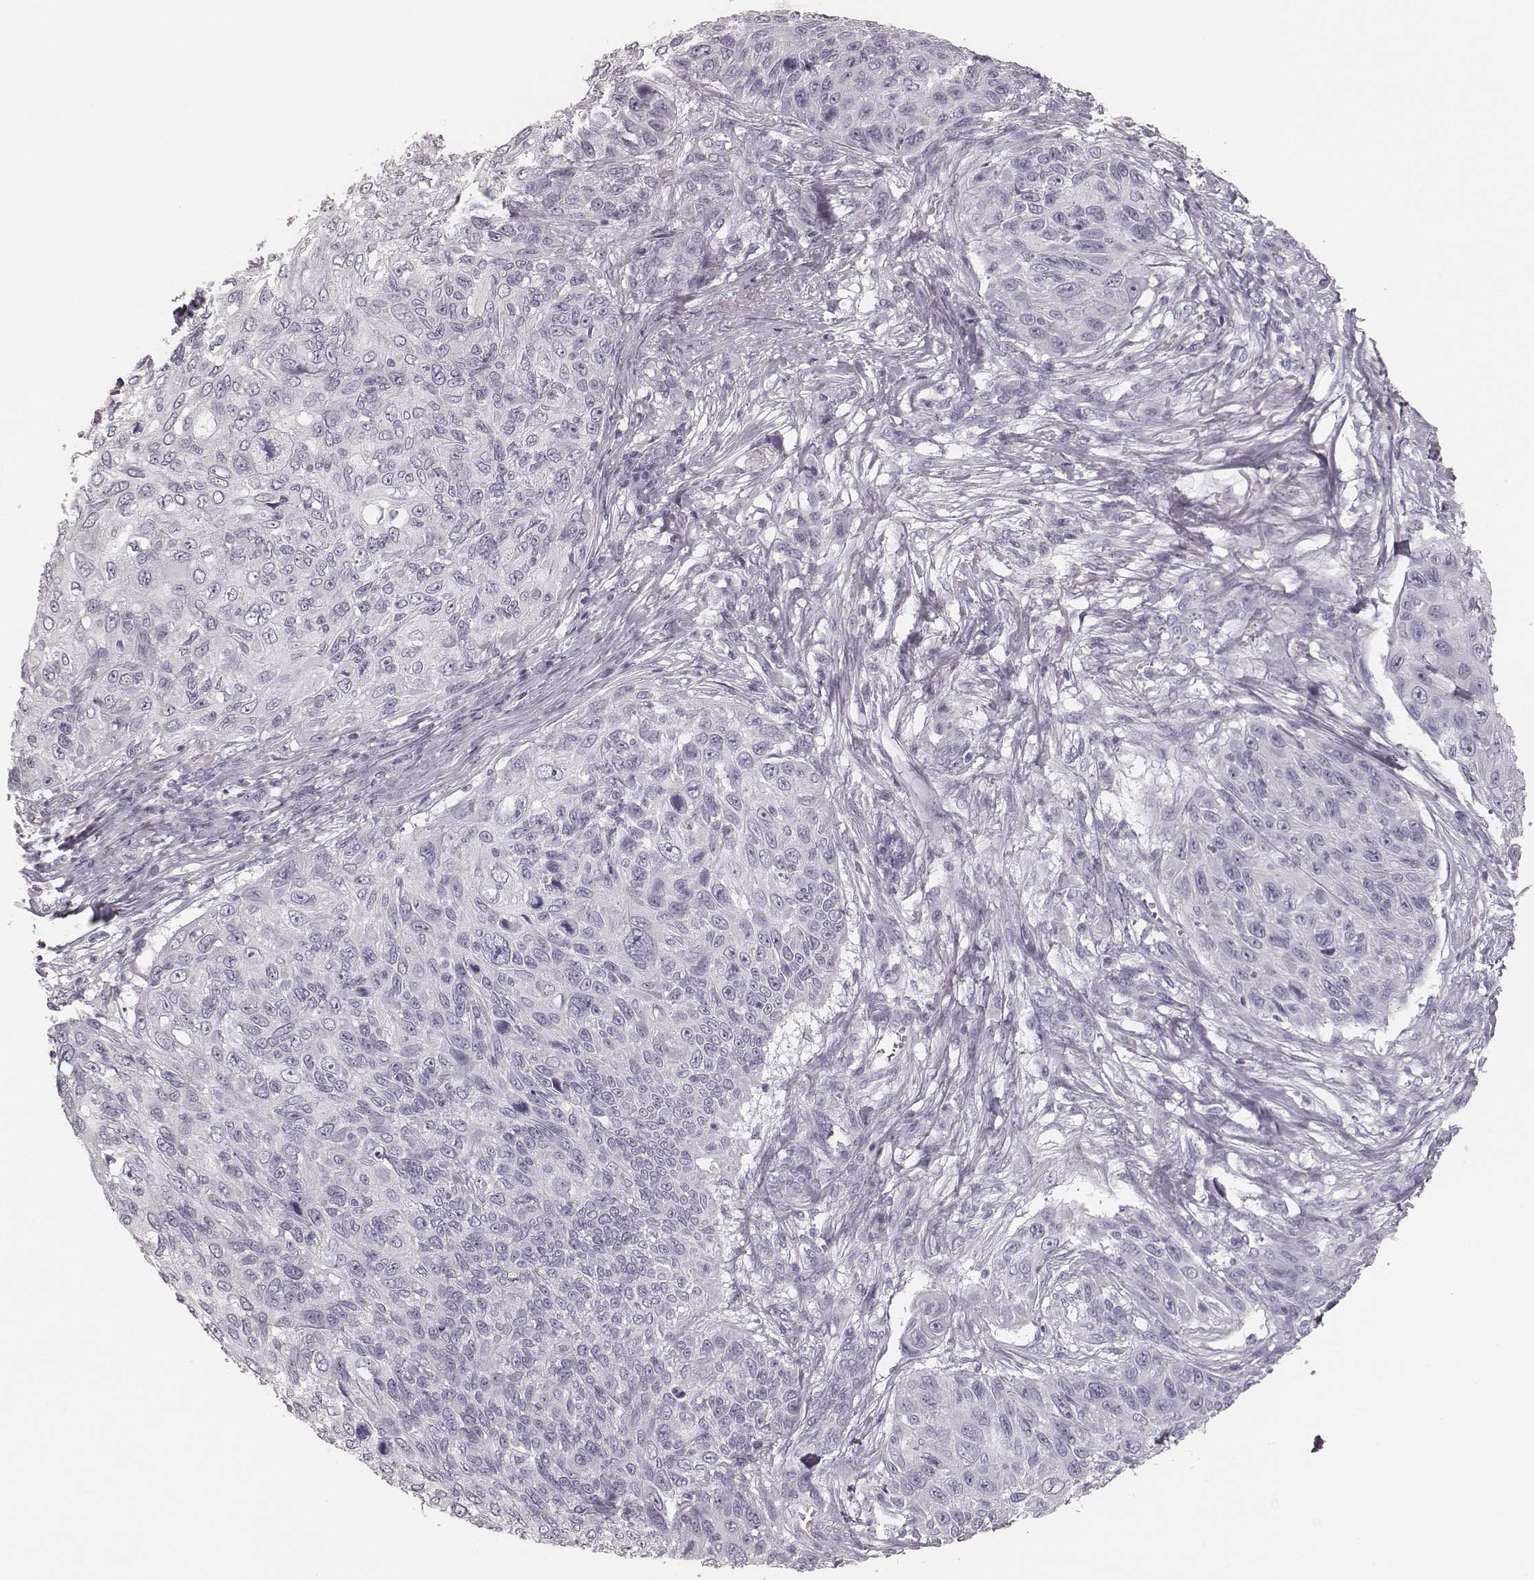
{"staining": {"intensity": "negative", "quantity": "none", "location": "none"}, "tissue": "skin cancer", "cell_type": "Tumor cells", "image_type": "cancer", "snomed": [{"axis": "morphology", "description": "Squamous cell carcinoma, NOS"}, {"axis": "topography", "description": "Skin"}], "caption": "DAB immunohistochemical staining of human squamous cell carcinoma (skin) shows no significant positivity in tumor cells.", "gene": "ELANE", "patient": {"sex": "male", "age": 92}}